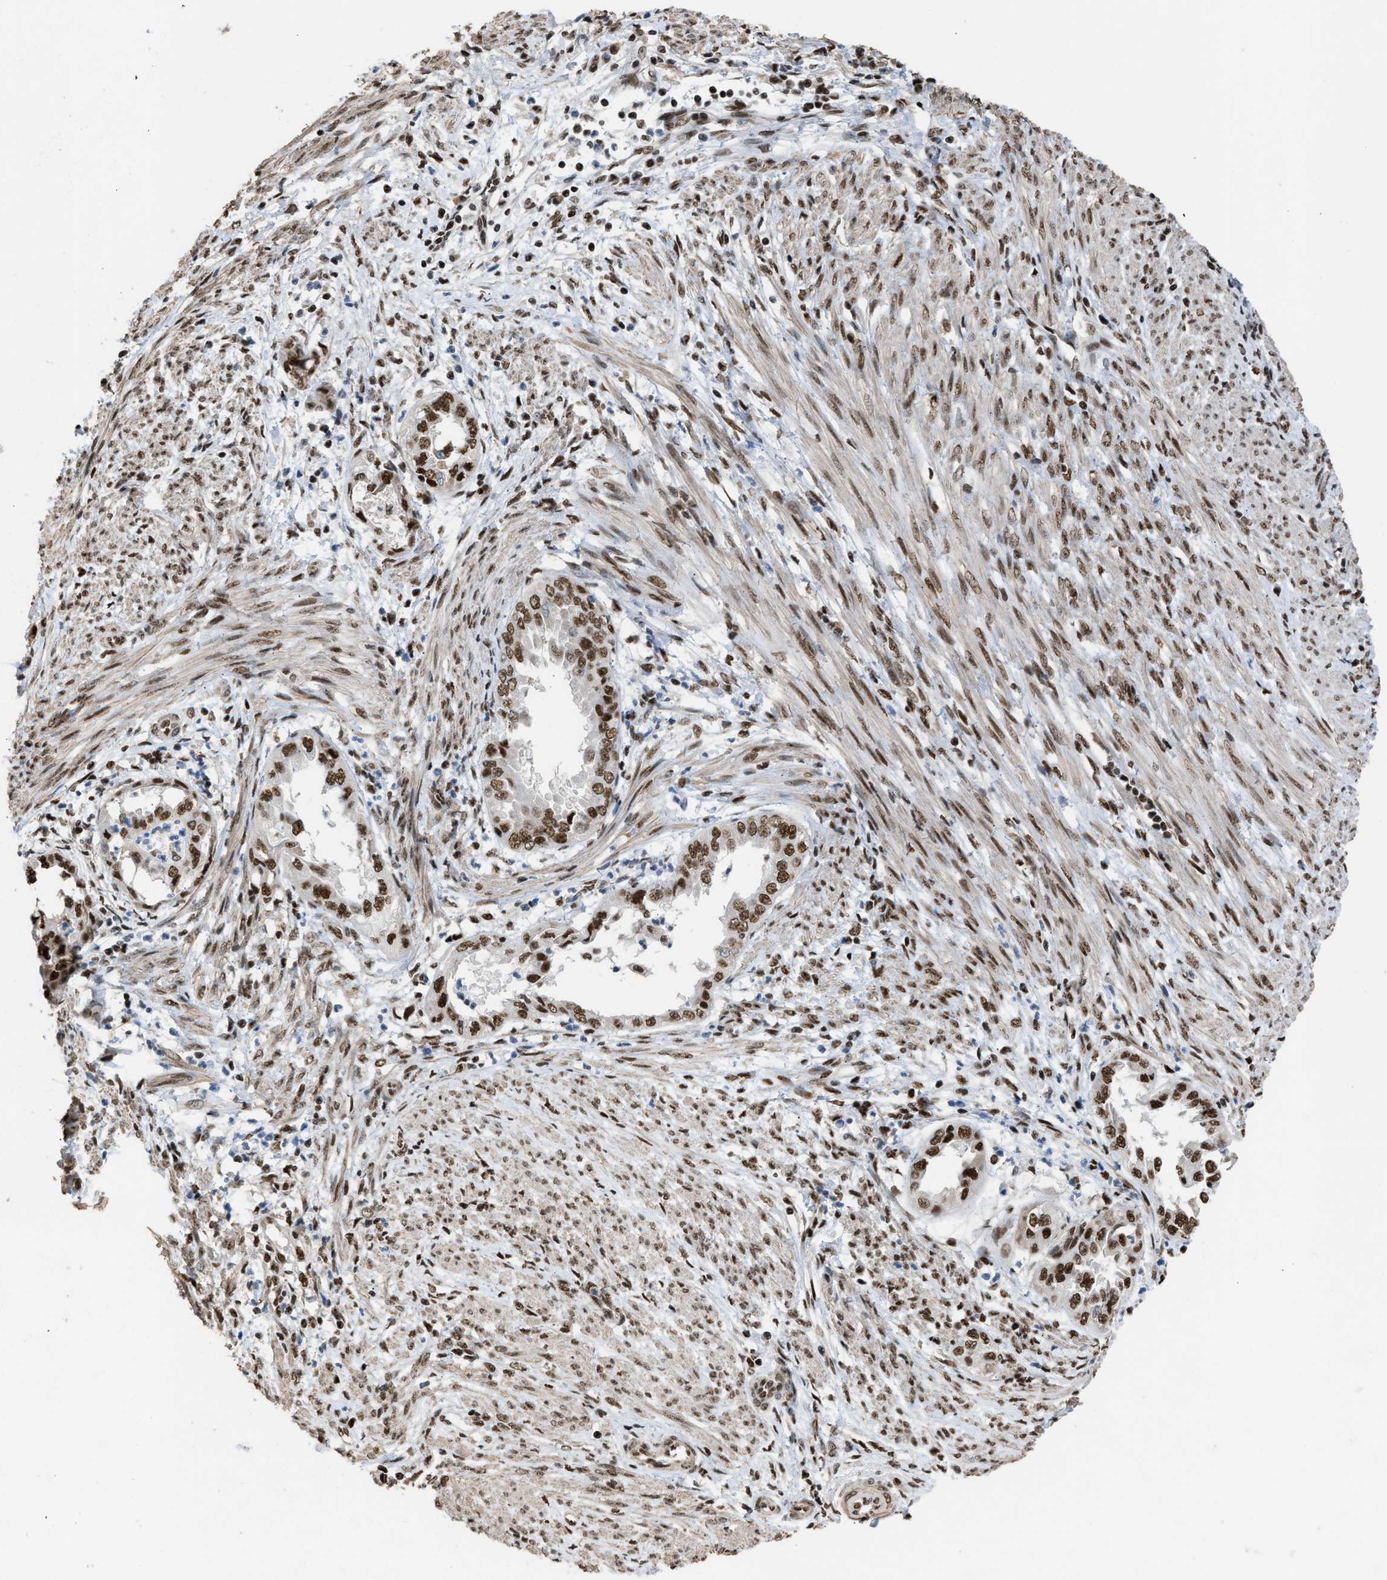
{"staining": {"intensity": "strong", "quantity": ">75%", "location": "nuclear"}, "tissue": "endometrial cancer", "cell_type": "Tumor cells", "image_type": "cancer", "snomed": [{"axis": "morphology", "description": "Adenocarcinoma, NOS"}, {"axis": "topography", "description": "Endometrium"}], "caption": "Immunohistochemistry of adenocarcinoma (endometrial) reveals high levels of strong nuclear staining in approximately >75% of tumor cells.", "gene": "SCAF4", "patient": {"sex": "female", "age": 85}}